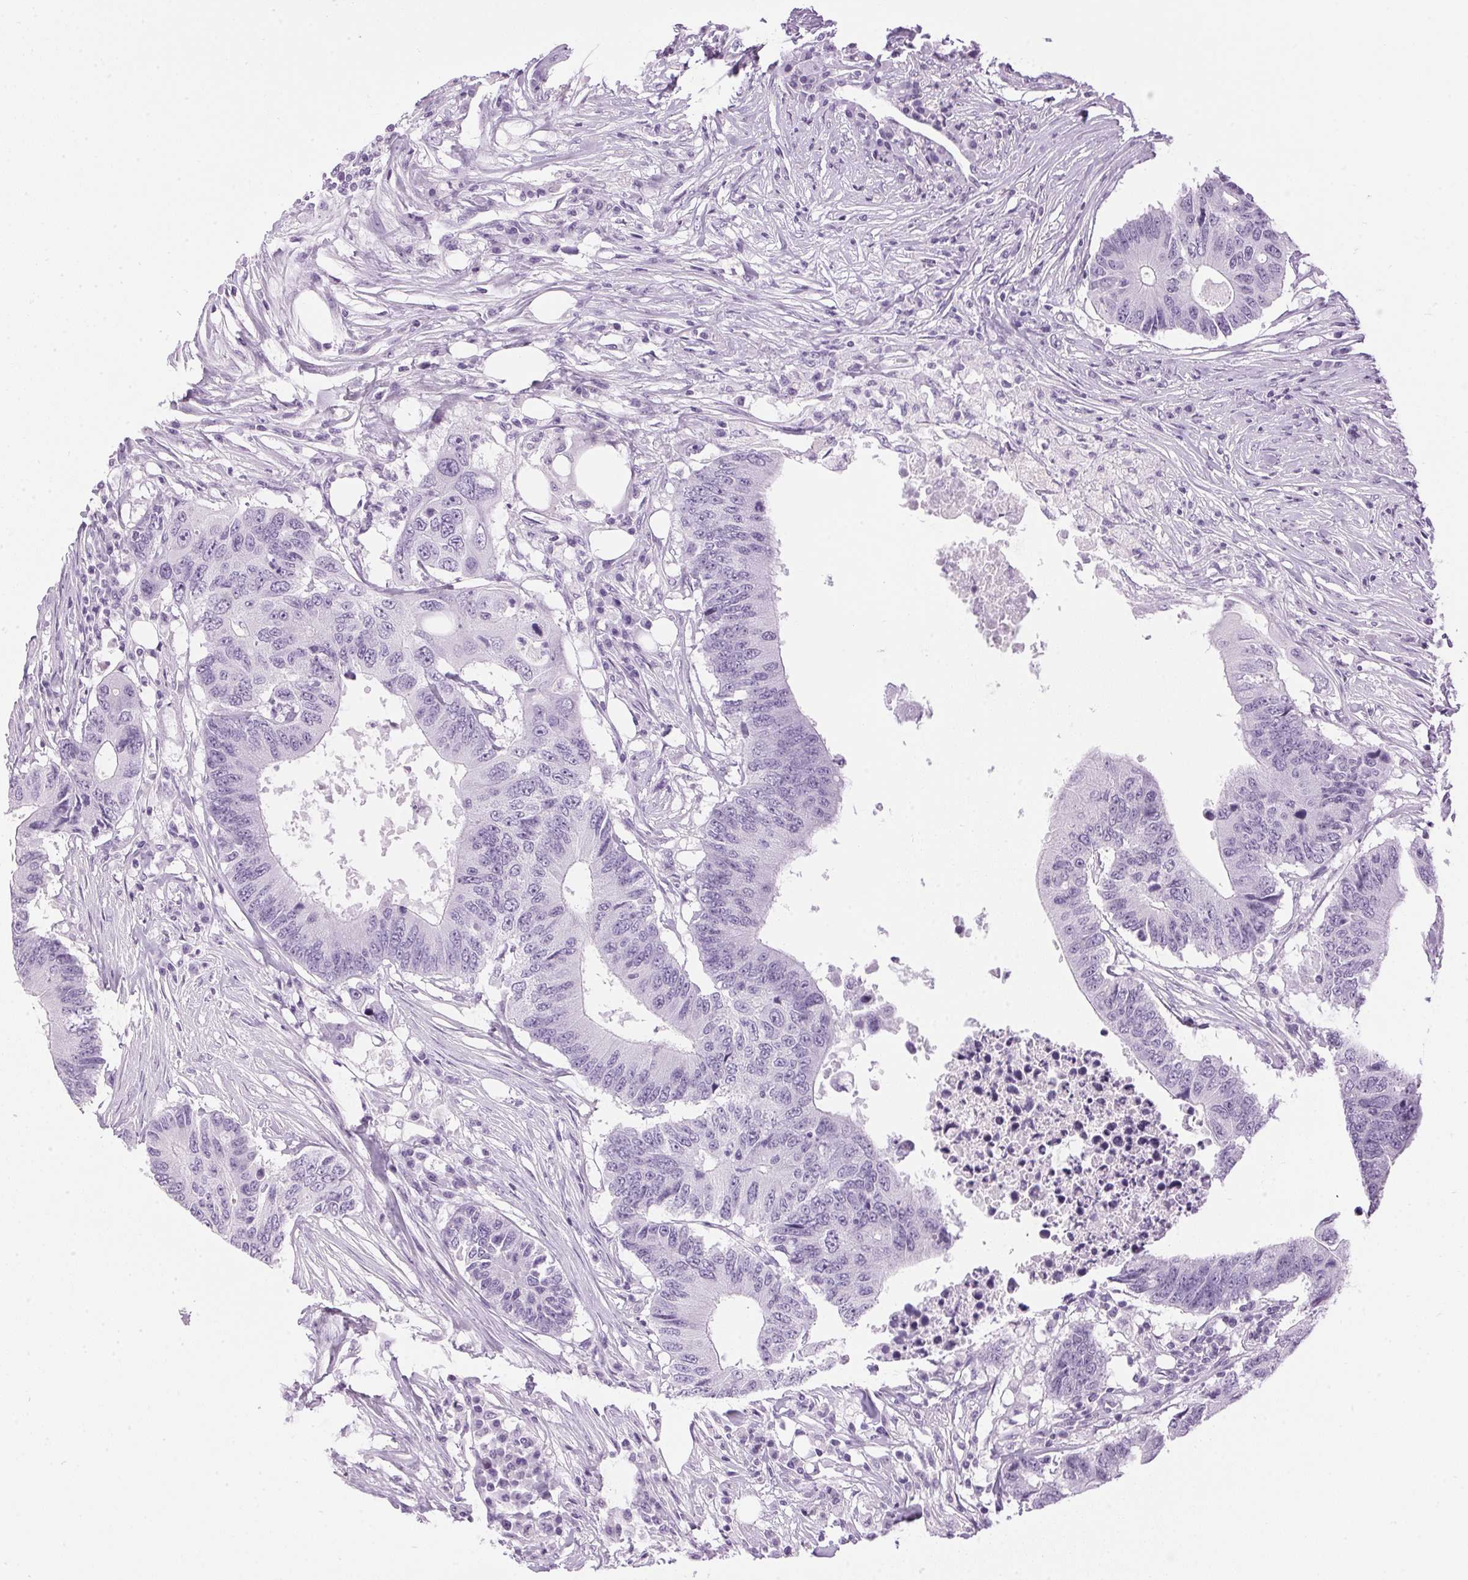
{"staining": {"intensity": "negative", "quantity": "none", "location": "none"}, "tissue": "colorectal cancer", "cell_type": "Tumor cells", "image_type": "cancer", "snomed": [{"axis": "morphology", "description": "Adenocarcinoma, NOS"}, {"axis": "topography", "description": "Colon"}], "caption": "Tumor cells show no significant protein positivity in adenocarcinoma (colorectal).", "gene": "SP7", "patient": {"sex": "male", "age": 71}}